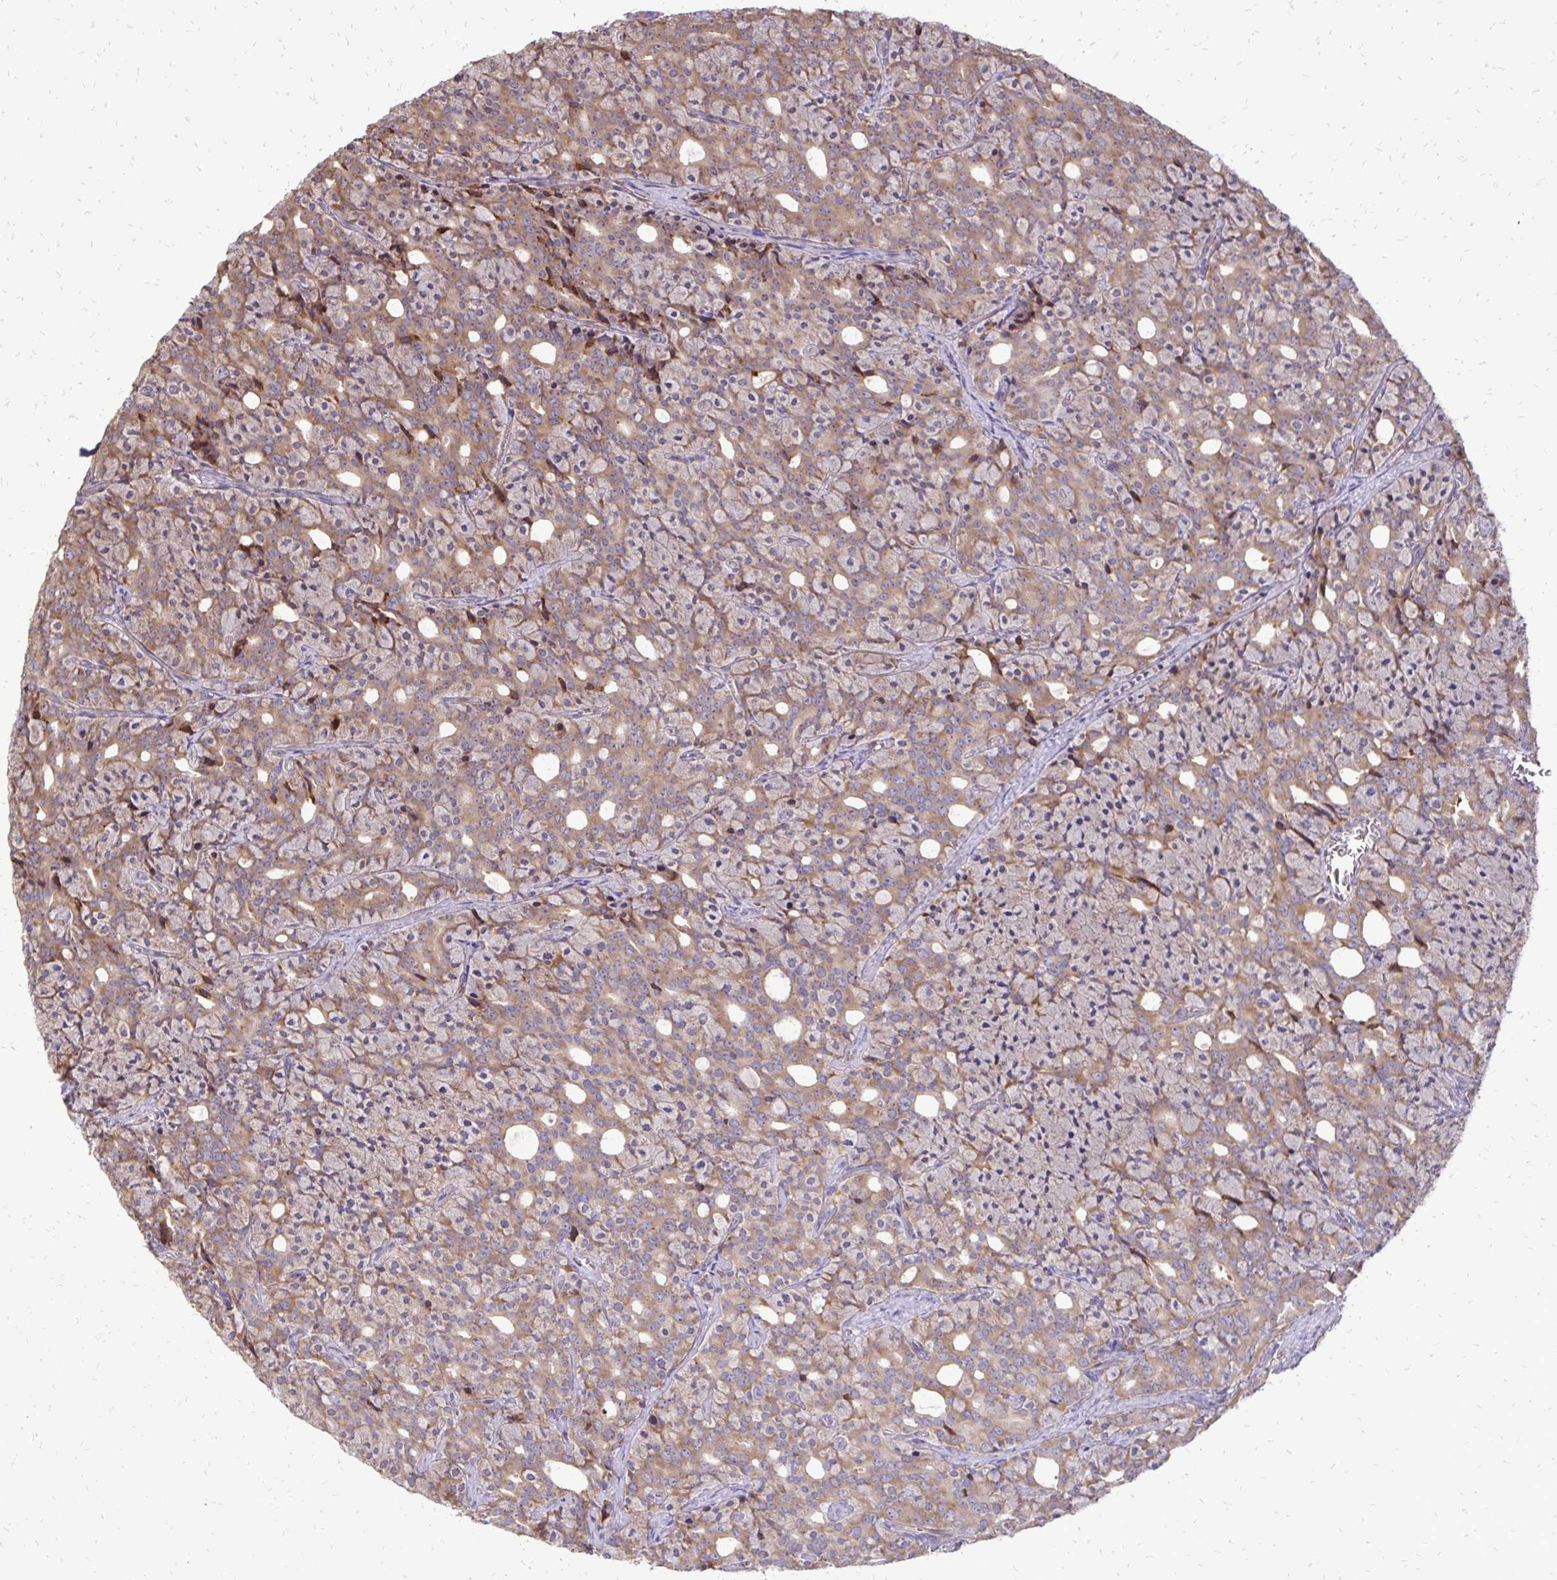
{"staining": {"intensity": "moderate", "quantity": ">75%", "location": "cytoplasmic/membranous"}, "tissue": "prostate cancer", "cell_type": "Tumor cells", "image_type": "cancer", "snomed": [{"axis": "morphology", "description": "Adenocarcinoma, High grade"}, {"axis": "topography", "description": "Prostate"}], "caption": "A brown stain highlights moderate cytoplasmic/membranous positivity of a protein in prostate cancer tumor cells.", "gene": "RPS3", "patient": {"sex": "male", "age": 84}}